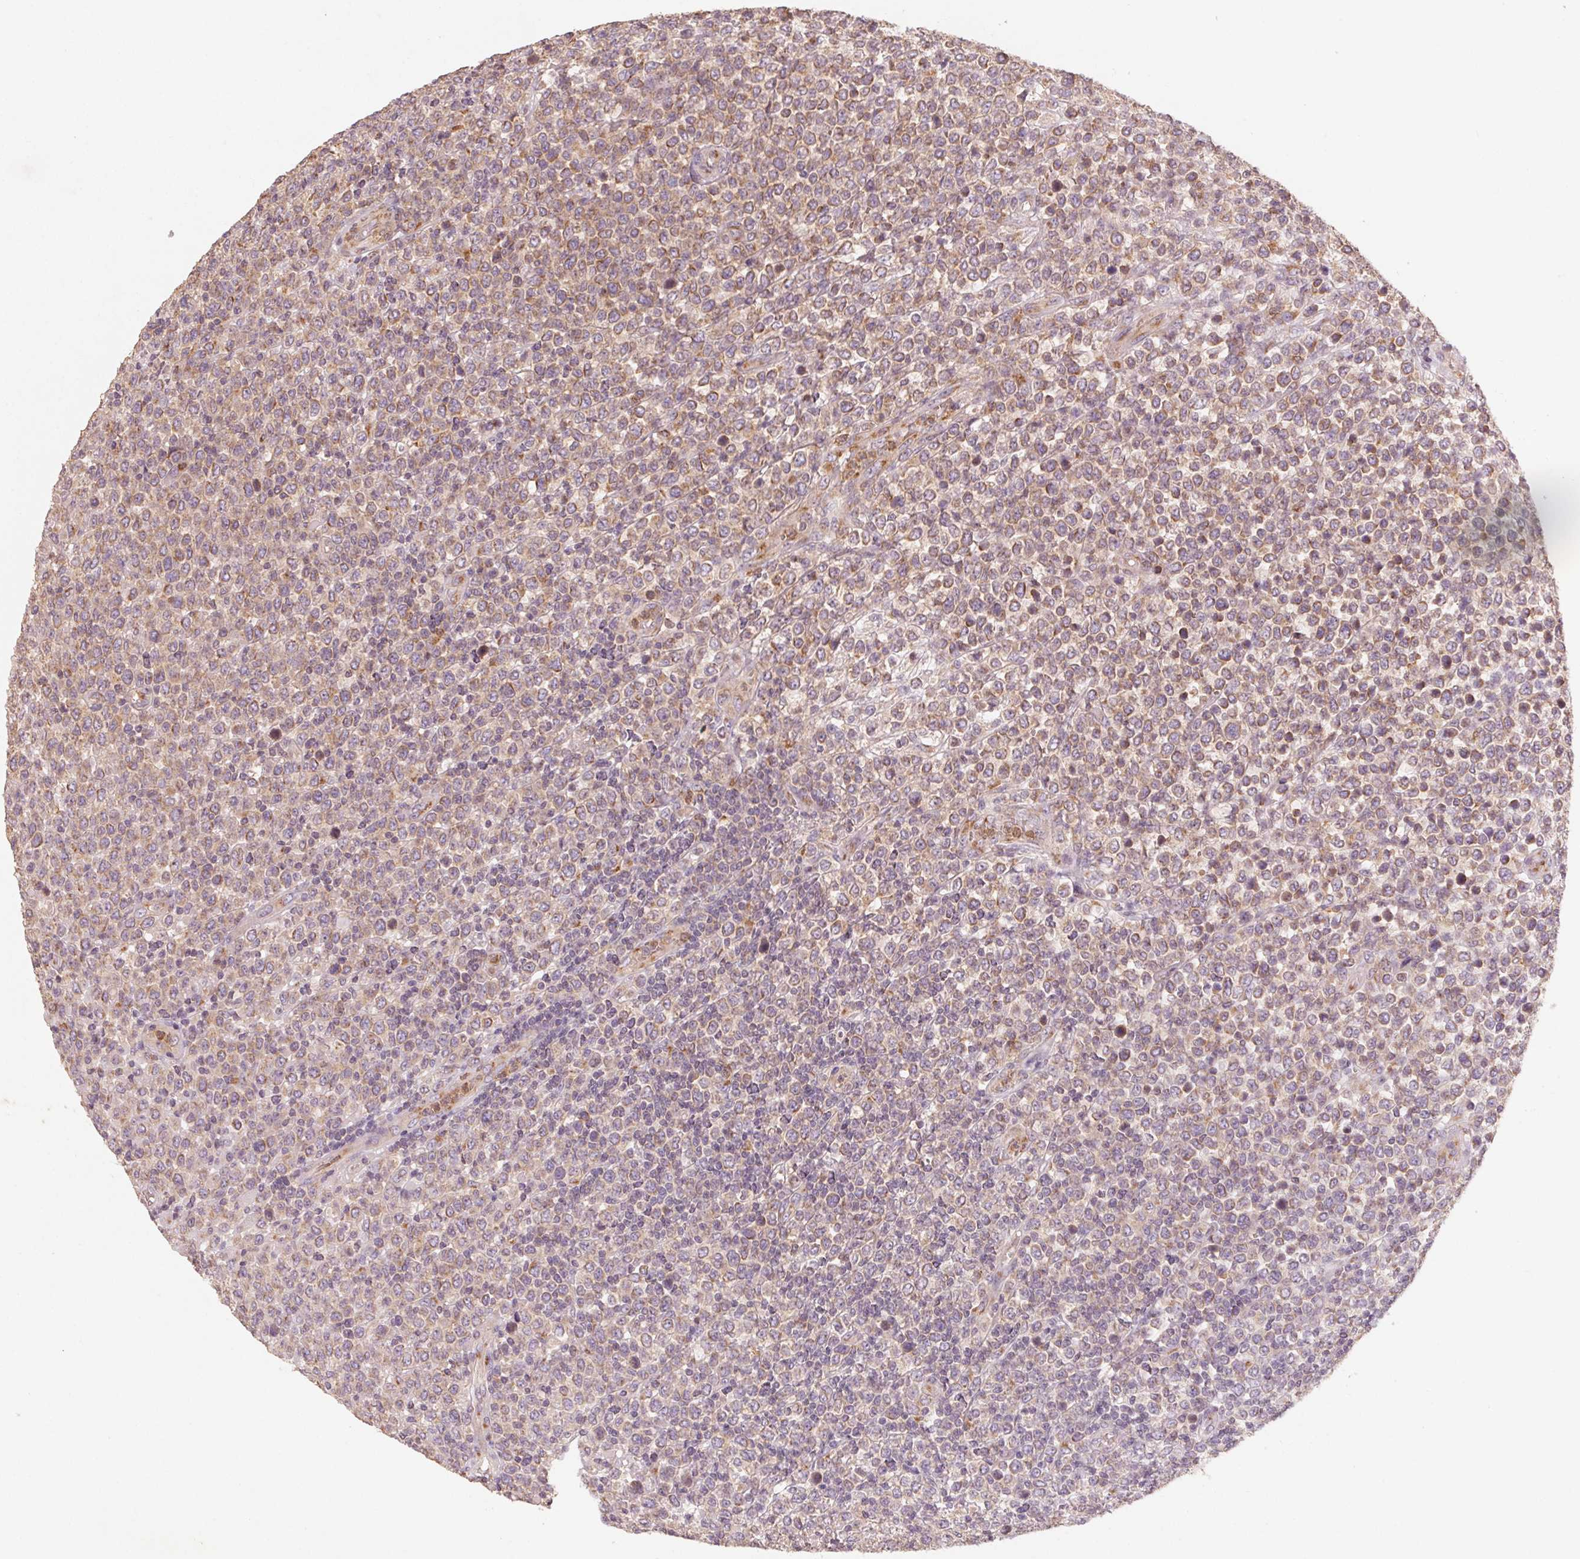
{"staining": {"intensity": "weak", "quantity": ">75%", "location": "cytoplasmic/membranous"}, "tissue": "lymphoma", "cell_type": "Tumor cells", "image_type": "cancer", "snomed": [{"axis": "morphology", "description": "Malignant lymphoma, non-Hodgkin's type, High grade"}, {"axis": "topography", "description": "Soft tissue"}], "caption": "Protein analysis of malignant lymphoma, non-Hodgkin's type (high-grade) tissue exhibits weak cytoplasmic/membranous positivity in about >75% of tumor cells.", "gene": "AP1S1", "patient": {"sex": "female", "age": 56}}